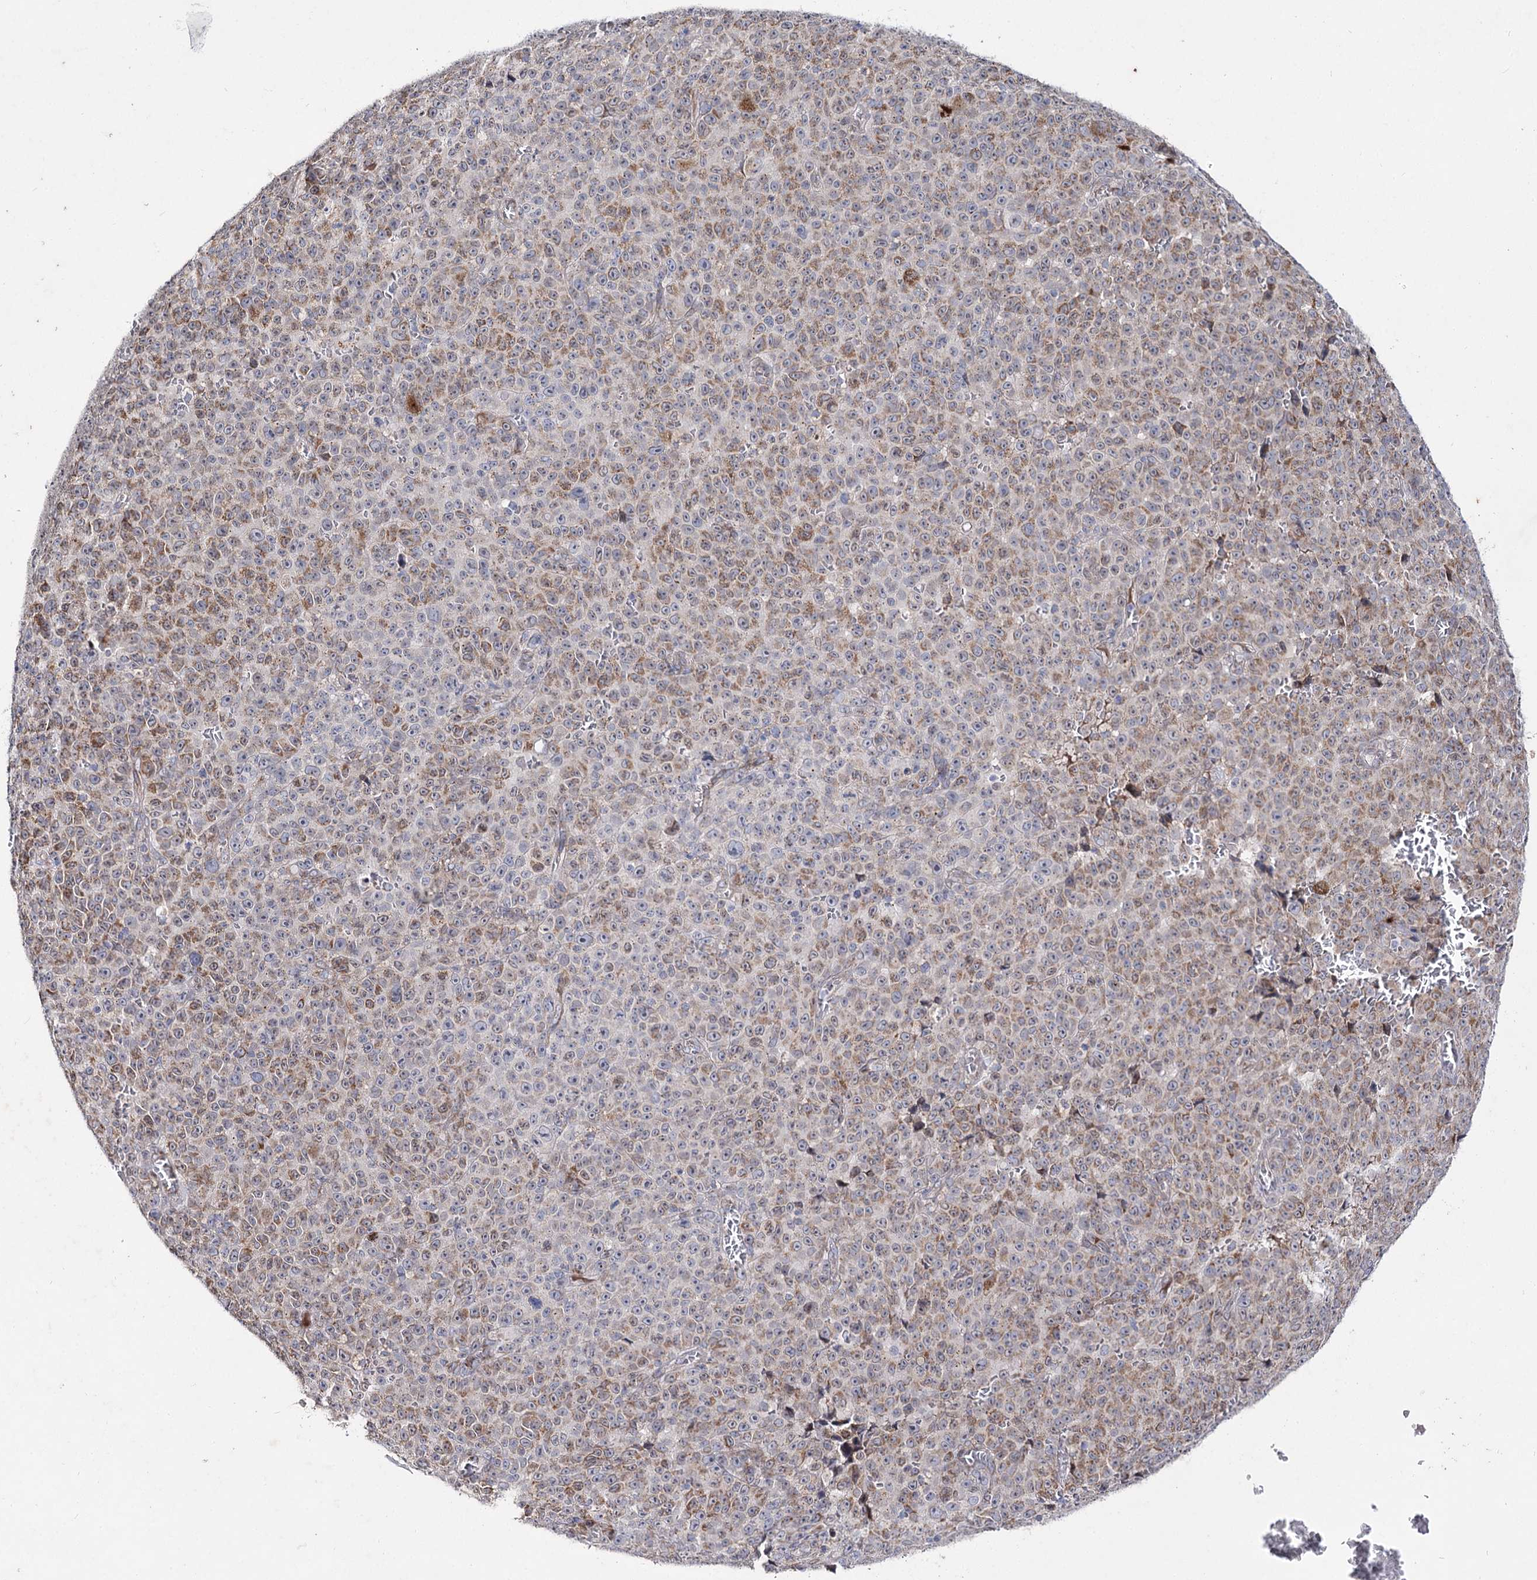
{"staining": {"intensity": "weak", "quantity": "25%-75%", "location": "cytoplasmic/membranous"}, "tissue": "melanoma", "cell_type": "Tumor cells", "image_type": "cancer", "snomed": [{"axis": "morphology", "description": "Malignant melanoma, NOS"}, {"axis": "topography", "description": "Skin"}], "caption": "Weak cytoplasmic/membranous expression for a protein is seen in approximately 25%-75% of tumor cells of melanoma using immunohistochemistry.", "gene": "C11orf80", "patient": {"sex": "female", "age": 82}}